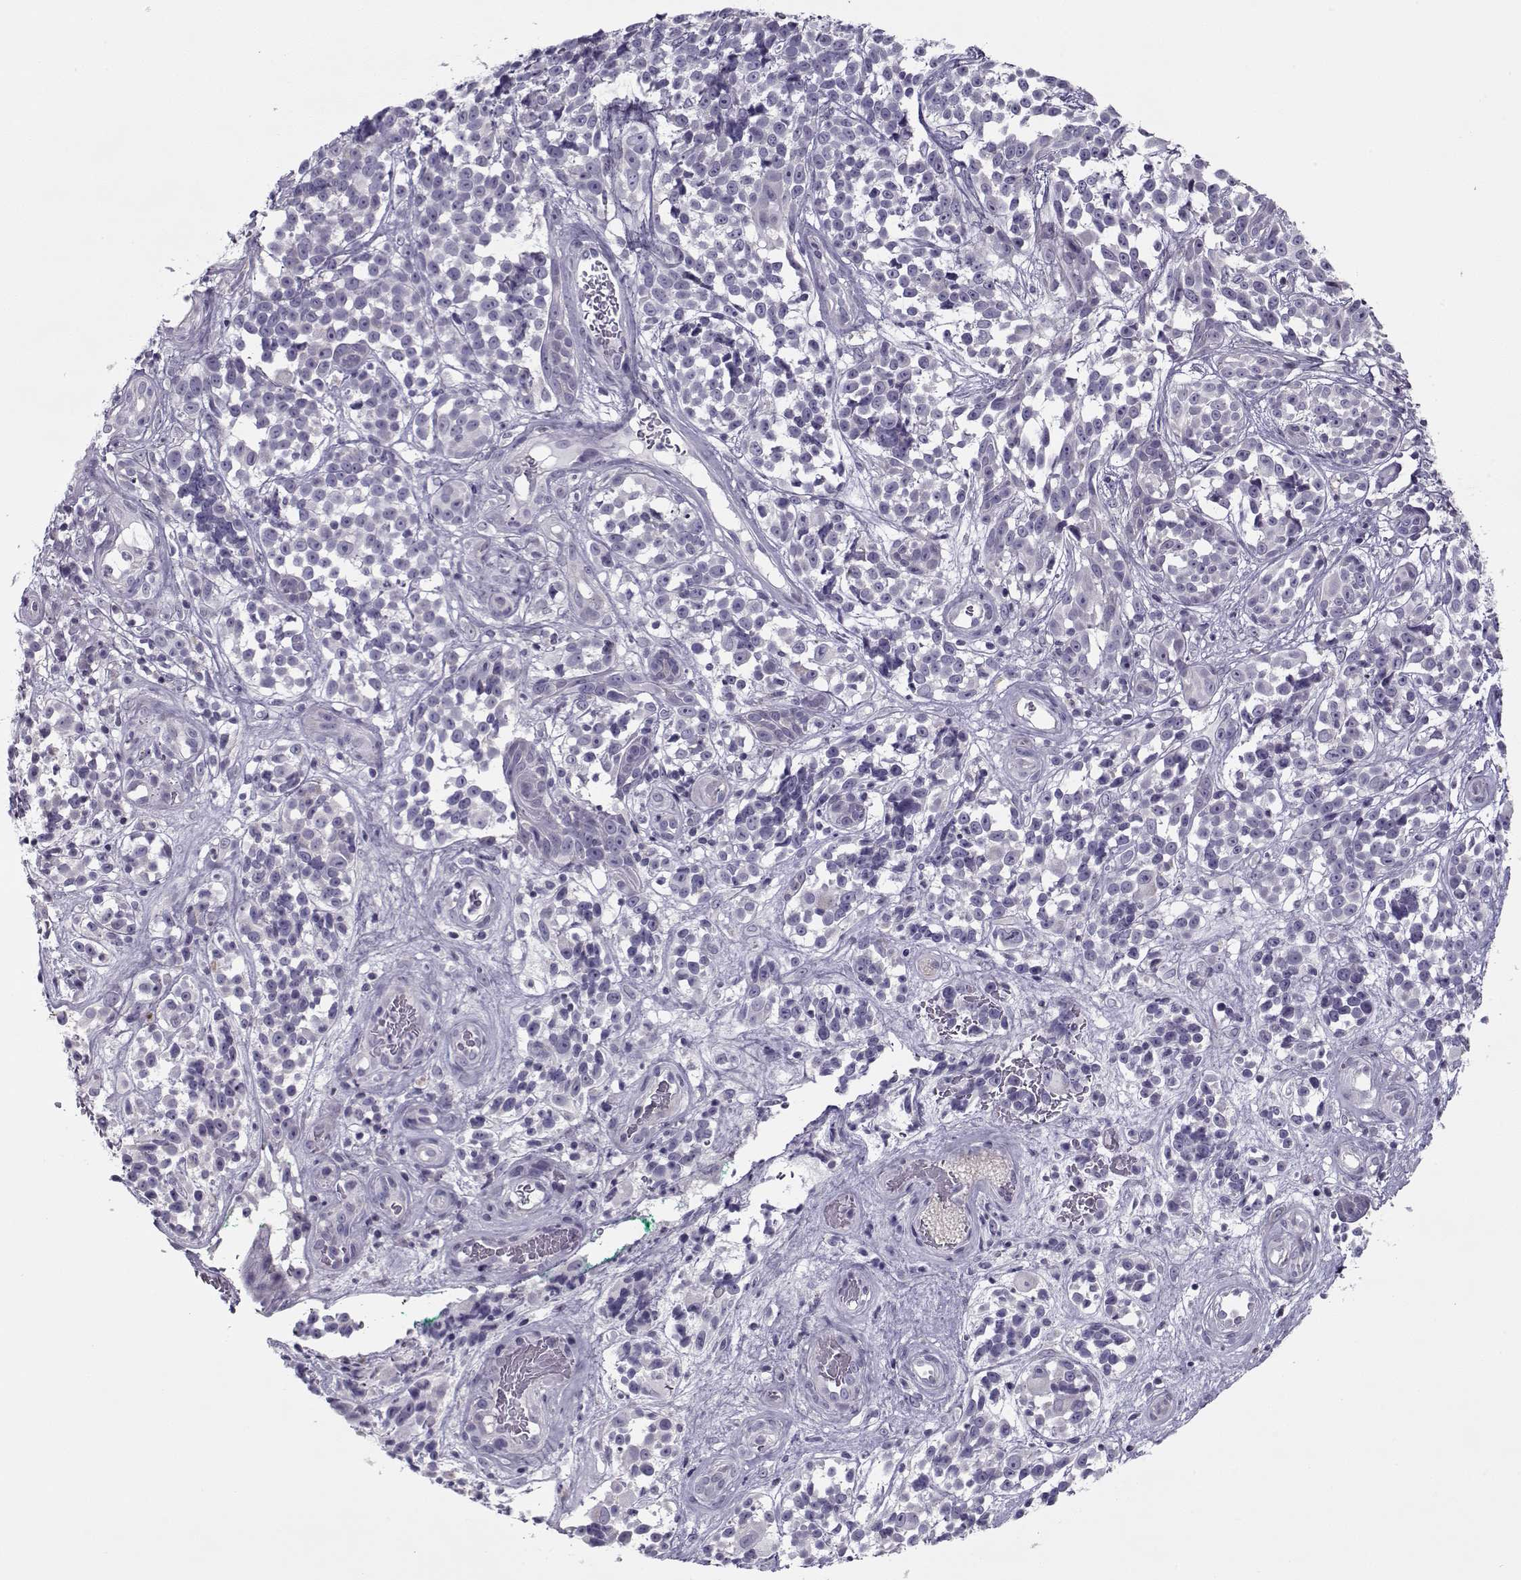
{"staining": {"intensity": "negative", "quantity": "none", "location": "none"}, "tissue": "melanoma", "cell_type": "Tumor cells", "image_type": "cancer", "snomed": [{"axis": "morphology", "description": "Malignant melanoma, NOS"}, {"axis": "topography", "description": "Skin"}], "caption": "Histopathology image shows no significant protein positivity in tumor cells of melanoma. (DAB IHC, high magnification).", "gene": "PP2D1", "patient": {"sex": "female", "age": 88}}